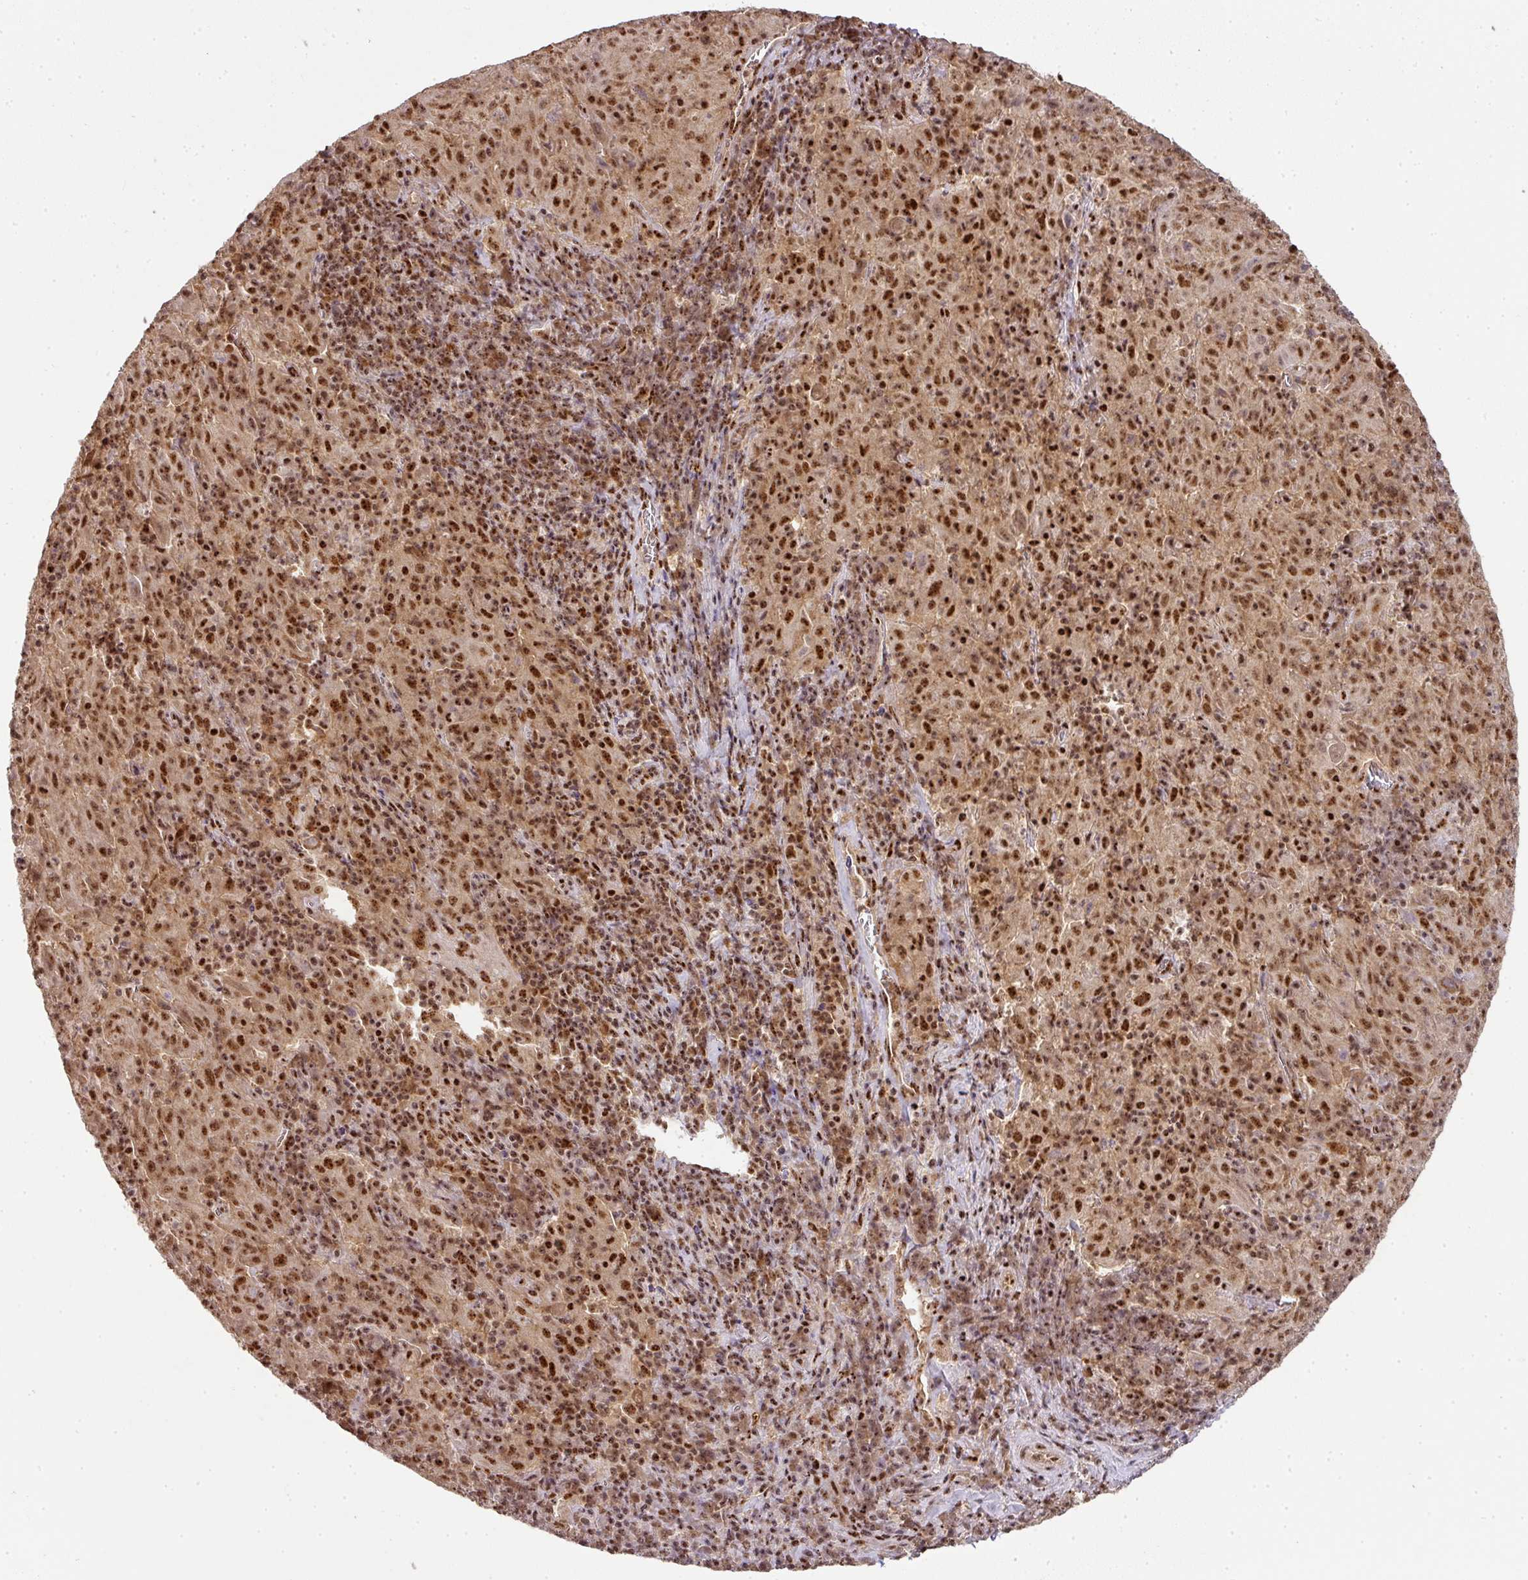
{"staining": {"intensity": "strong", "quantity": ">75%", "location": "cytoplasmic/membranous,nuclear"}, "tissue": "pancreatic cancer", "cell_type": "Tumor cells", "image_type": "cancer", "snomed": [{"axis": "morphology", "description": "Adenocarcinoma, NOS"}, {"axis": "topography", "description": "Pancreas"}], "caption": "There is high levels of strong cytoplasmic/membranous and nuclear expression in tumor cells of pancreatic cancer, as demonstrated by immunohistochemical staining (brown color).", "gene": "RANBP9", "patient": {"sex": "male", "age": 63}}